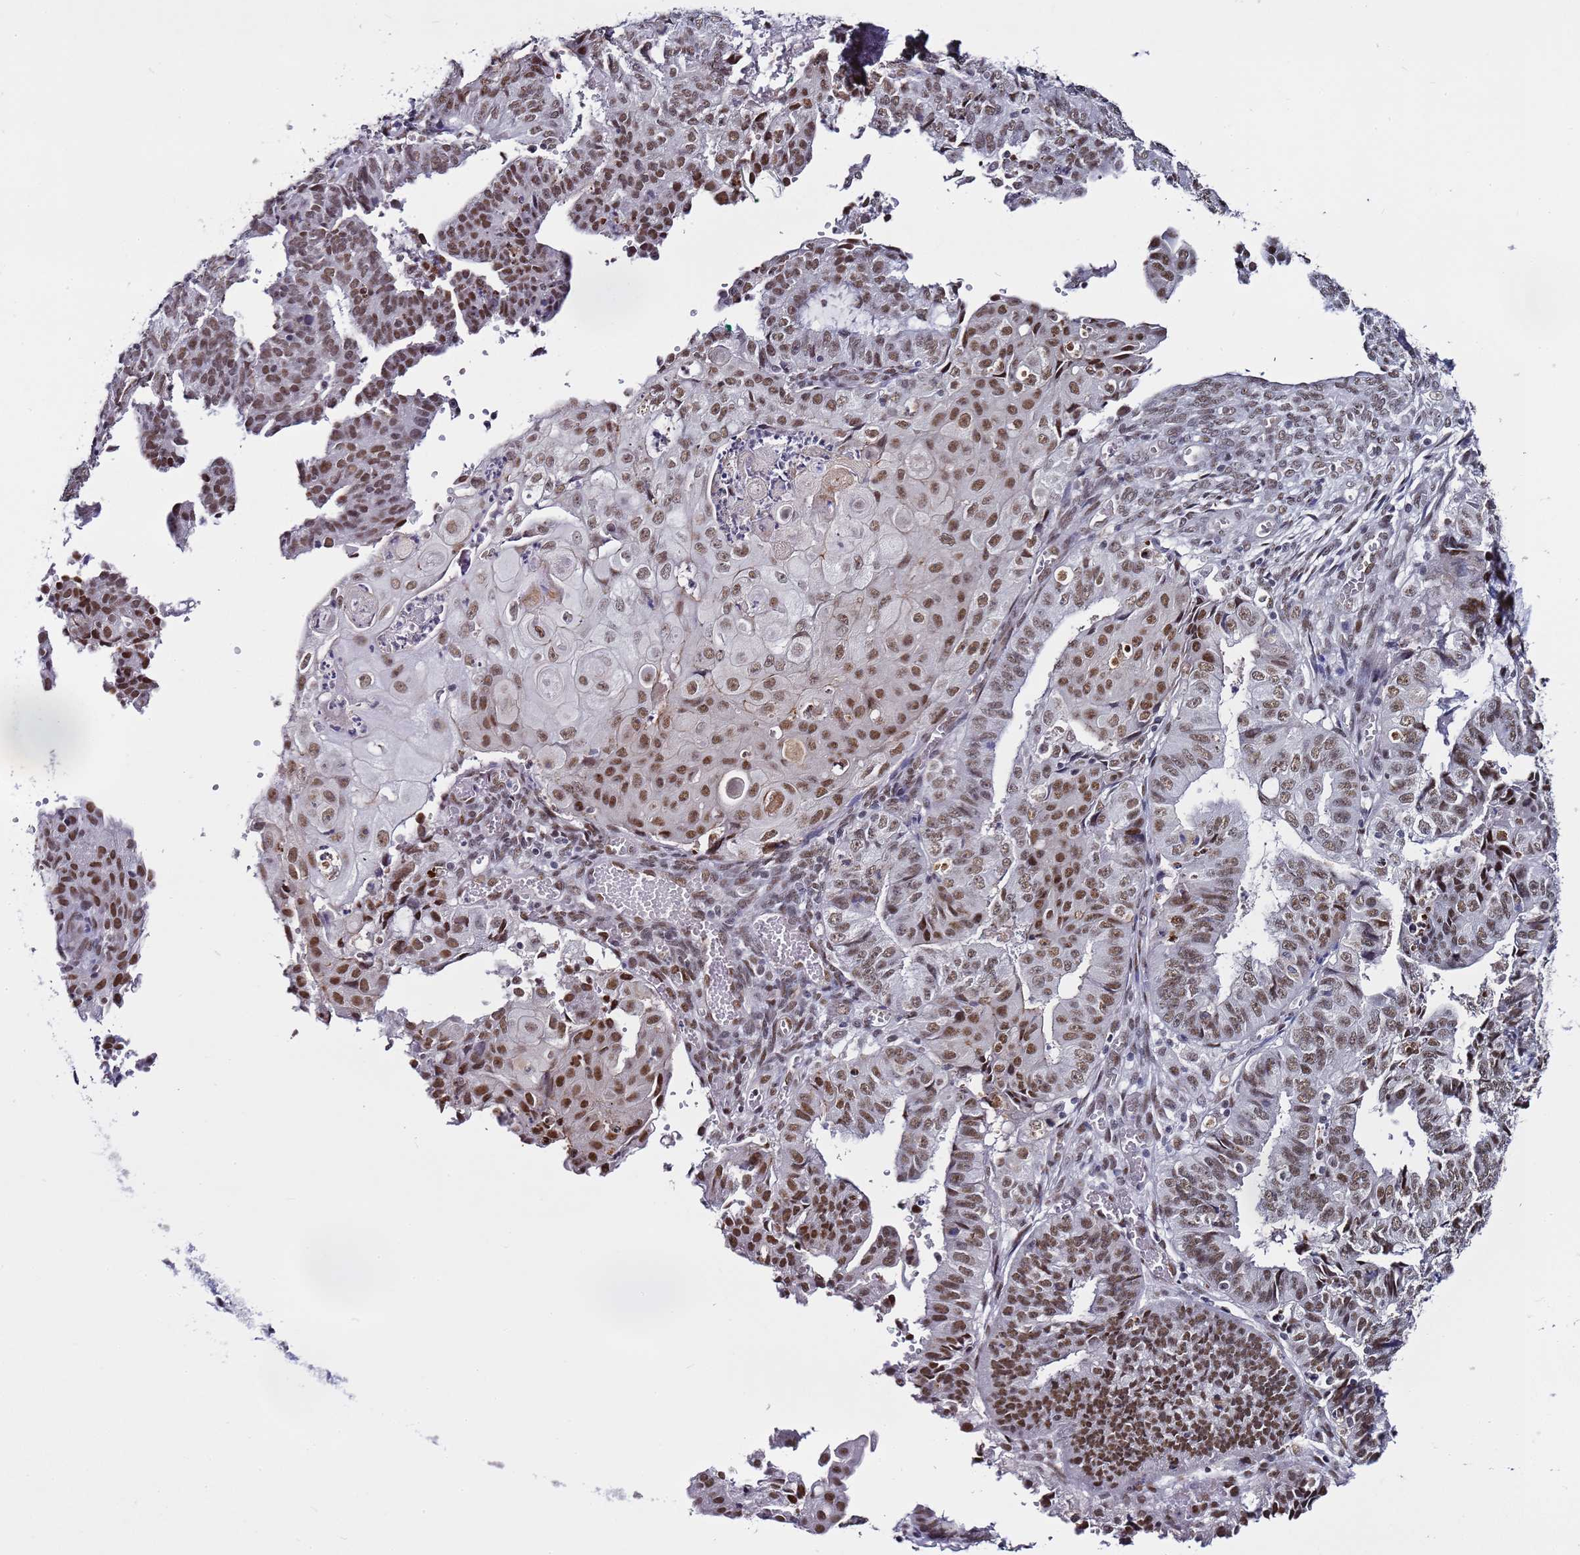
{"staining": {"intensity": "moderate", "quantity": "25%-75%", "location": "nuclear"}, "tissue": "endometrial cancer", "cell_type": "Tumor cells", "image_type": "cancer", "snomed": [{"axis": "morphology", "description": "Adenocarcinoma, NOS"}, {"axis": "topography", "description": "Endometrium"}], "caption": "Moderate nuclear staining for a protein is present in approximately 25%-75% of tumor cells of endometrial cancer using IHC.", "gene": "PSMA7", "patient": {"sex": "female", "age": 56}}